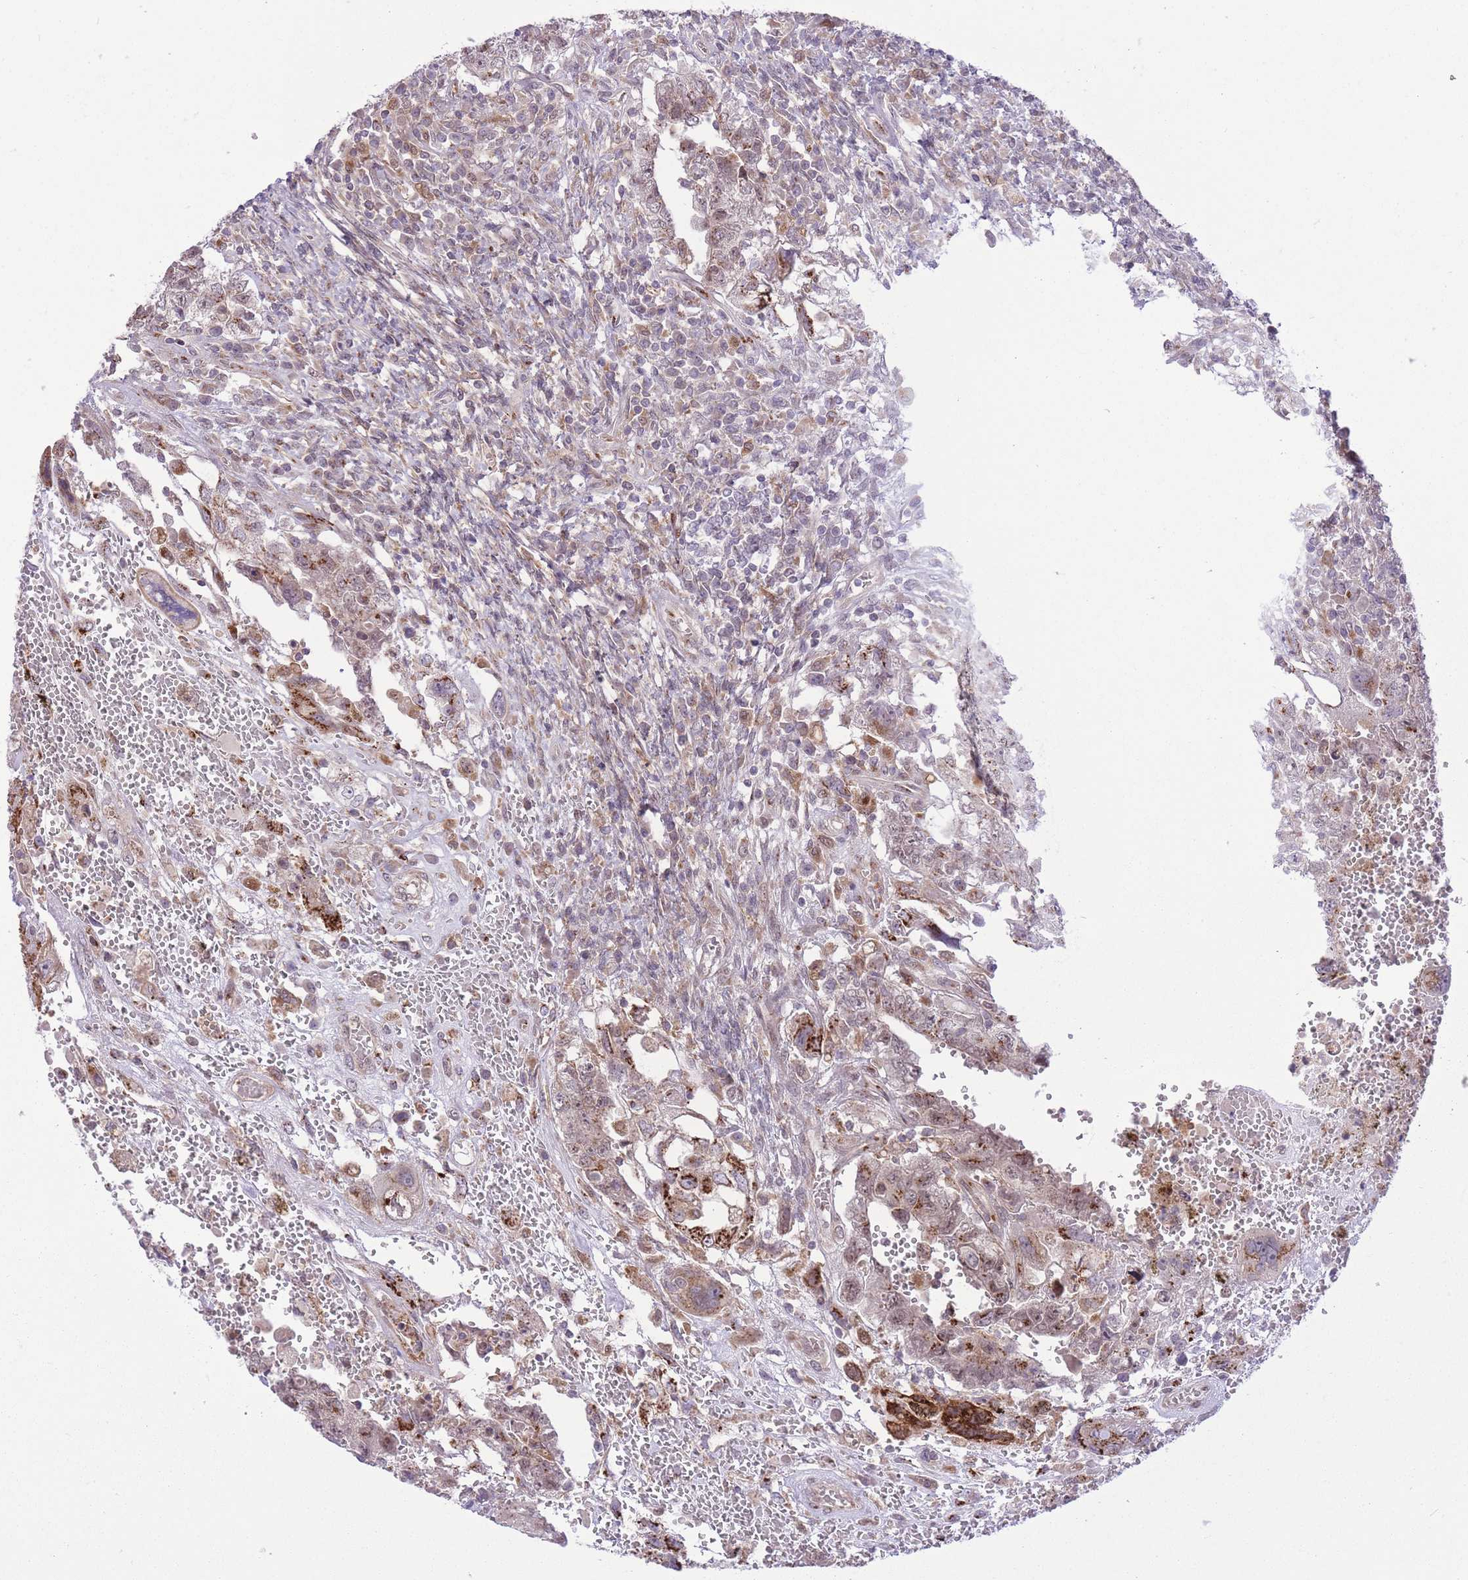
{"staining": {"intensity": "moderate", "quantity": "25%-75%", "location": "cytoplasmic/membranous"}, "tissue": "testis cancer", "cell_type": "Tumor cells", "image_type": "cancer", "snomed": [{"axis": "morphology", "description": "Carcinoma, Embryonal, NOS"}, {"axis": "topography", "description": "Testis"}], "caption": "Immunohistochemical staining of human testis embryonal carcinoma reveals medium levels of moderate cytoplasmic/membranous protein staining in approximately 25%-75% of tumor cells.", "gene": "ZBED5", "patient": {"sex": "male", "age": 26}}